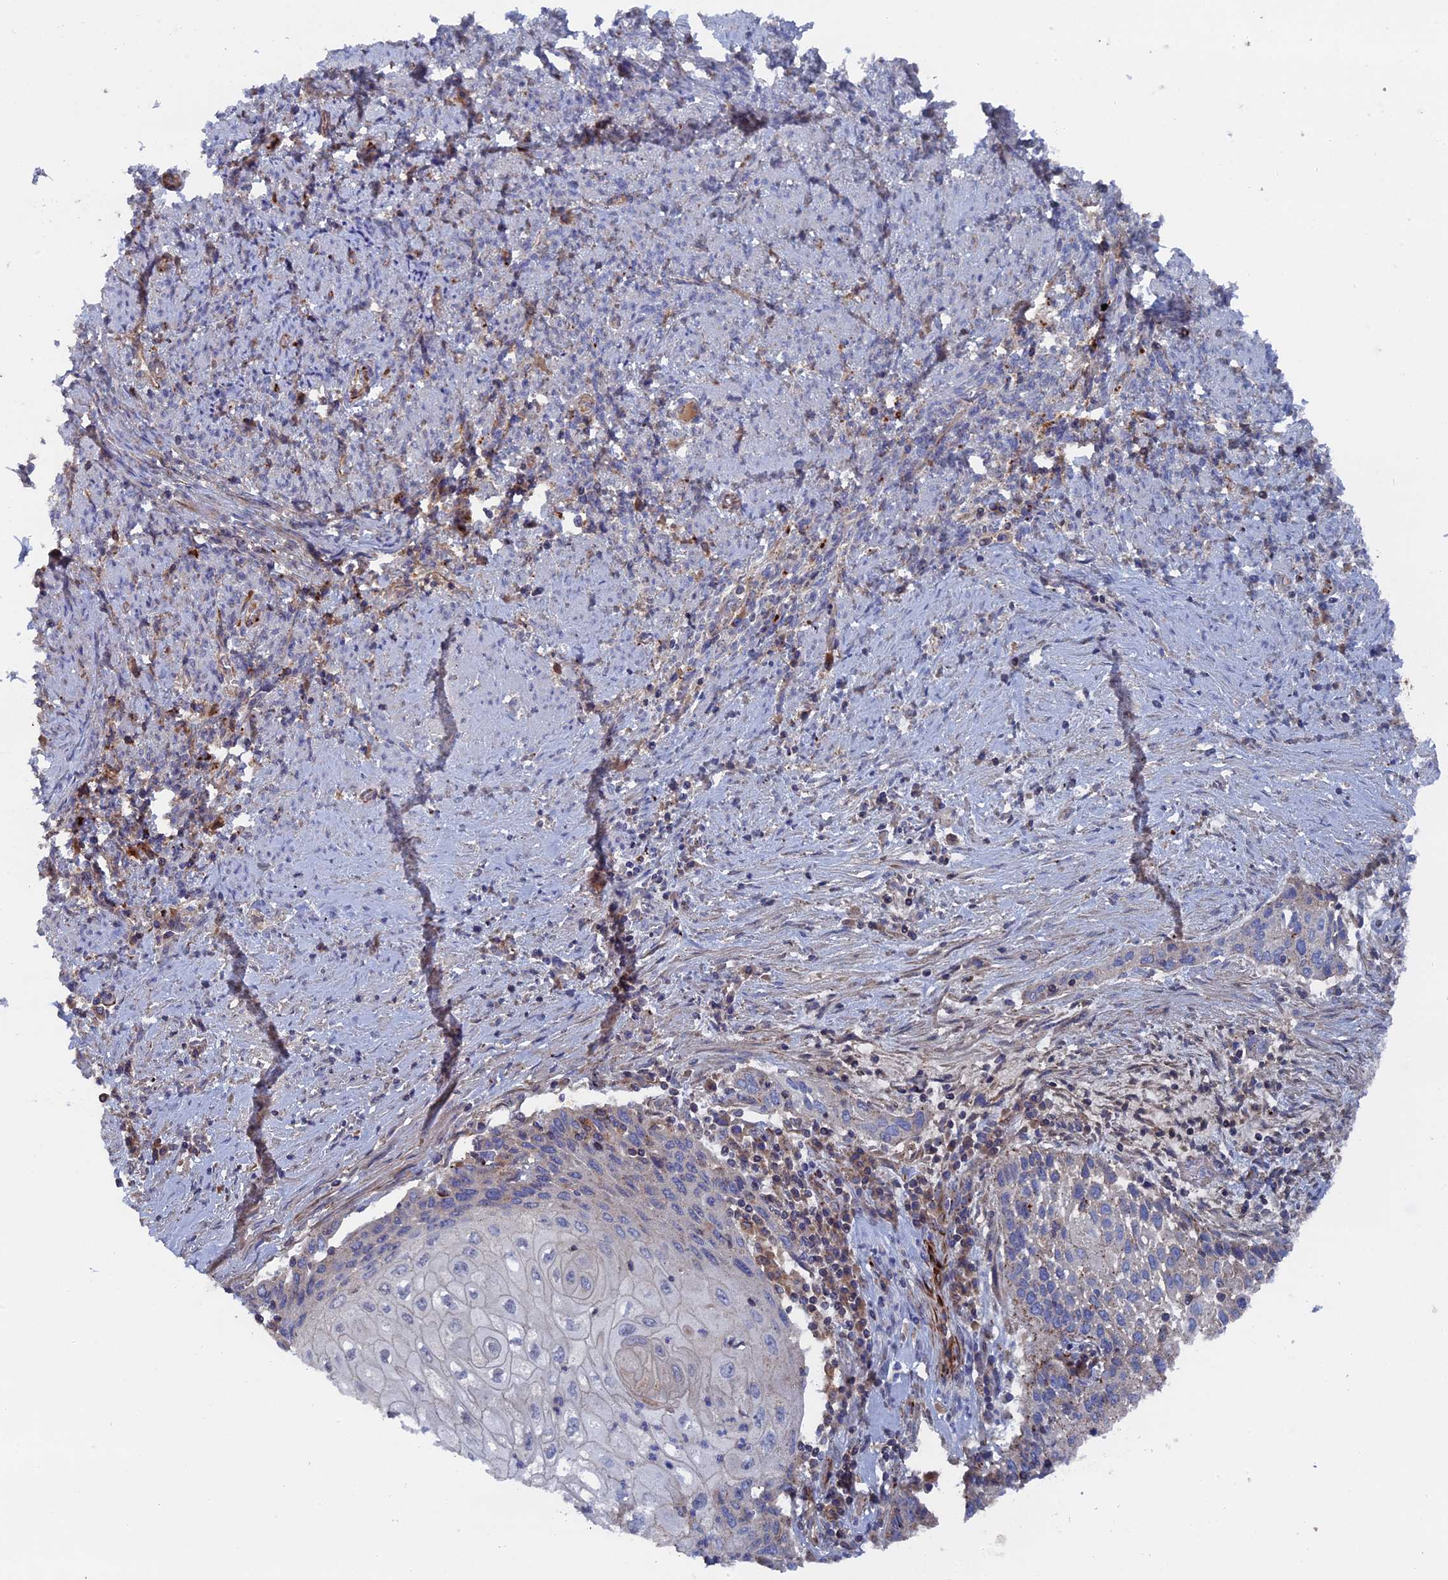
{"staining": {"intensity": "weak", "quantity": "25%-75%", "location": "cytoplasmic/membranous"}, "tissue": "cervical cancer", "cell_type": "Tumor cells", "image_type": "cancer", "snomed": [{"axis": "morphology", "description": "Squamous cell carcinoma, NOS"}, {"axis": "topography", "description": "Cervix"}], "caption": "Cervical squamous cell carcinoma stained for a protein (brown) displays weak cytoplasmic/membranous positive expression in approximately 25%-75% of tumor cells.", "gene": "SMG9", "patient": {"sex": "female", "age": 67}}